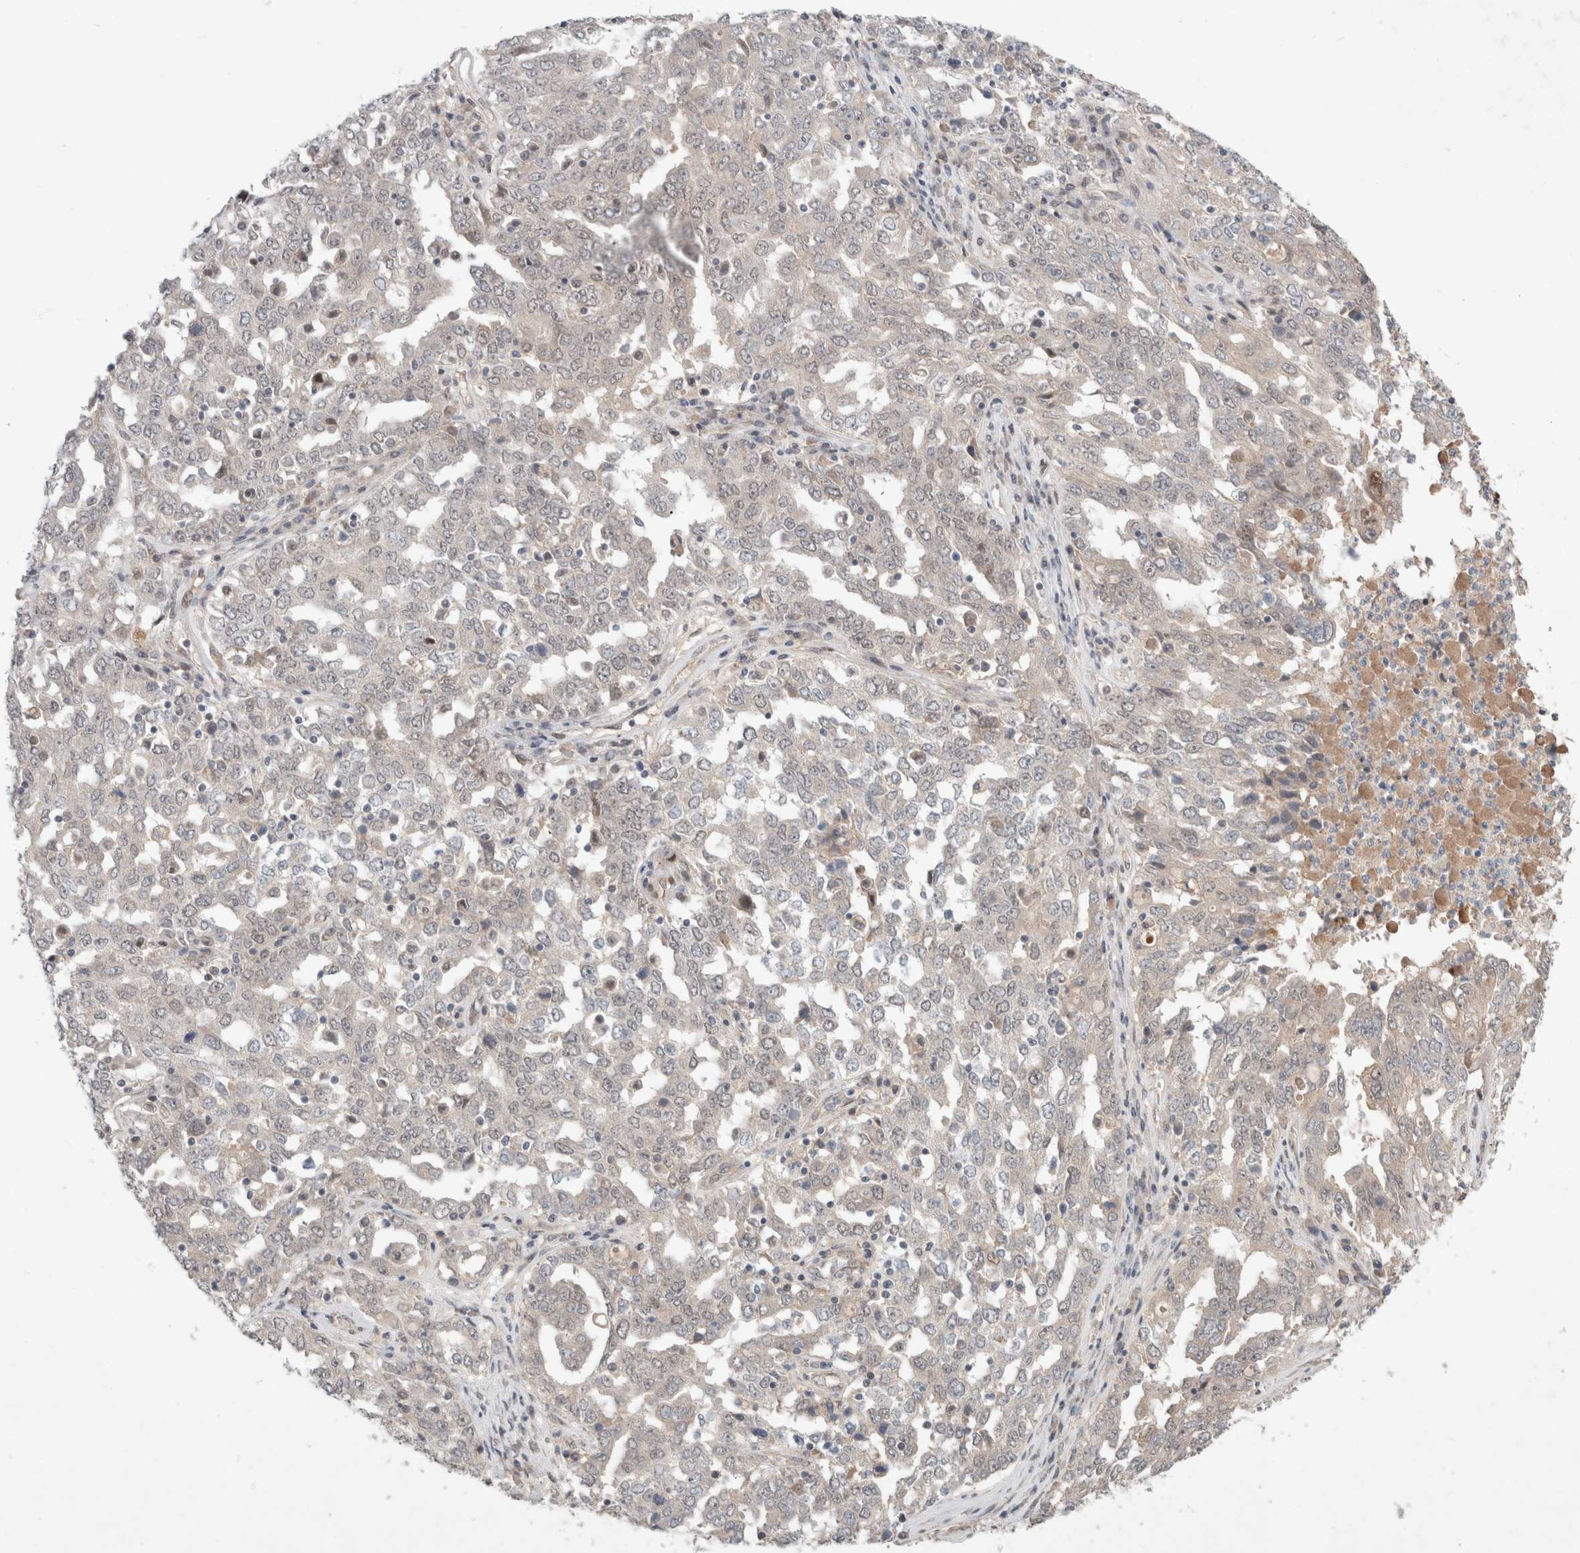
{"staining": {"intensity": "negative", "quantity": "none", "location": "none"}, "tissue": "ovarian cancer", "cell_type": "Tumor cells", "image_type": "cancer", "snomed": [{"axis": "morphology", "description": "Carcinoma, endometroid"}, {"axis": "topography", "description": "Ovary"}], "caption": "This is an immunohistochemistry histopathology image of ovarian cancer. There is no staining in tumor cells.", "gene": "RASAL2", "patient": {"sex": "female", "age": 62}}